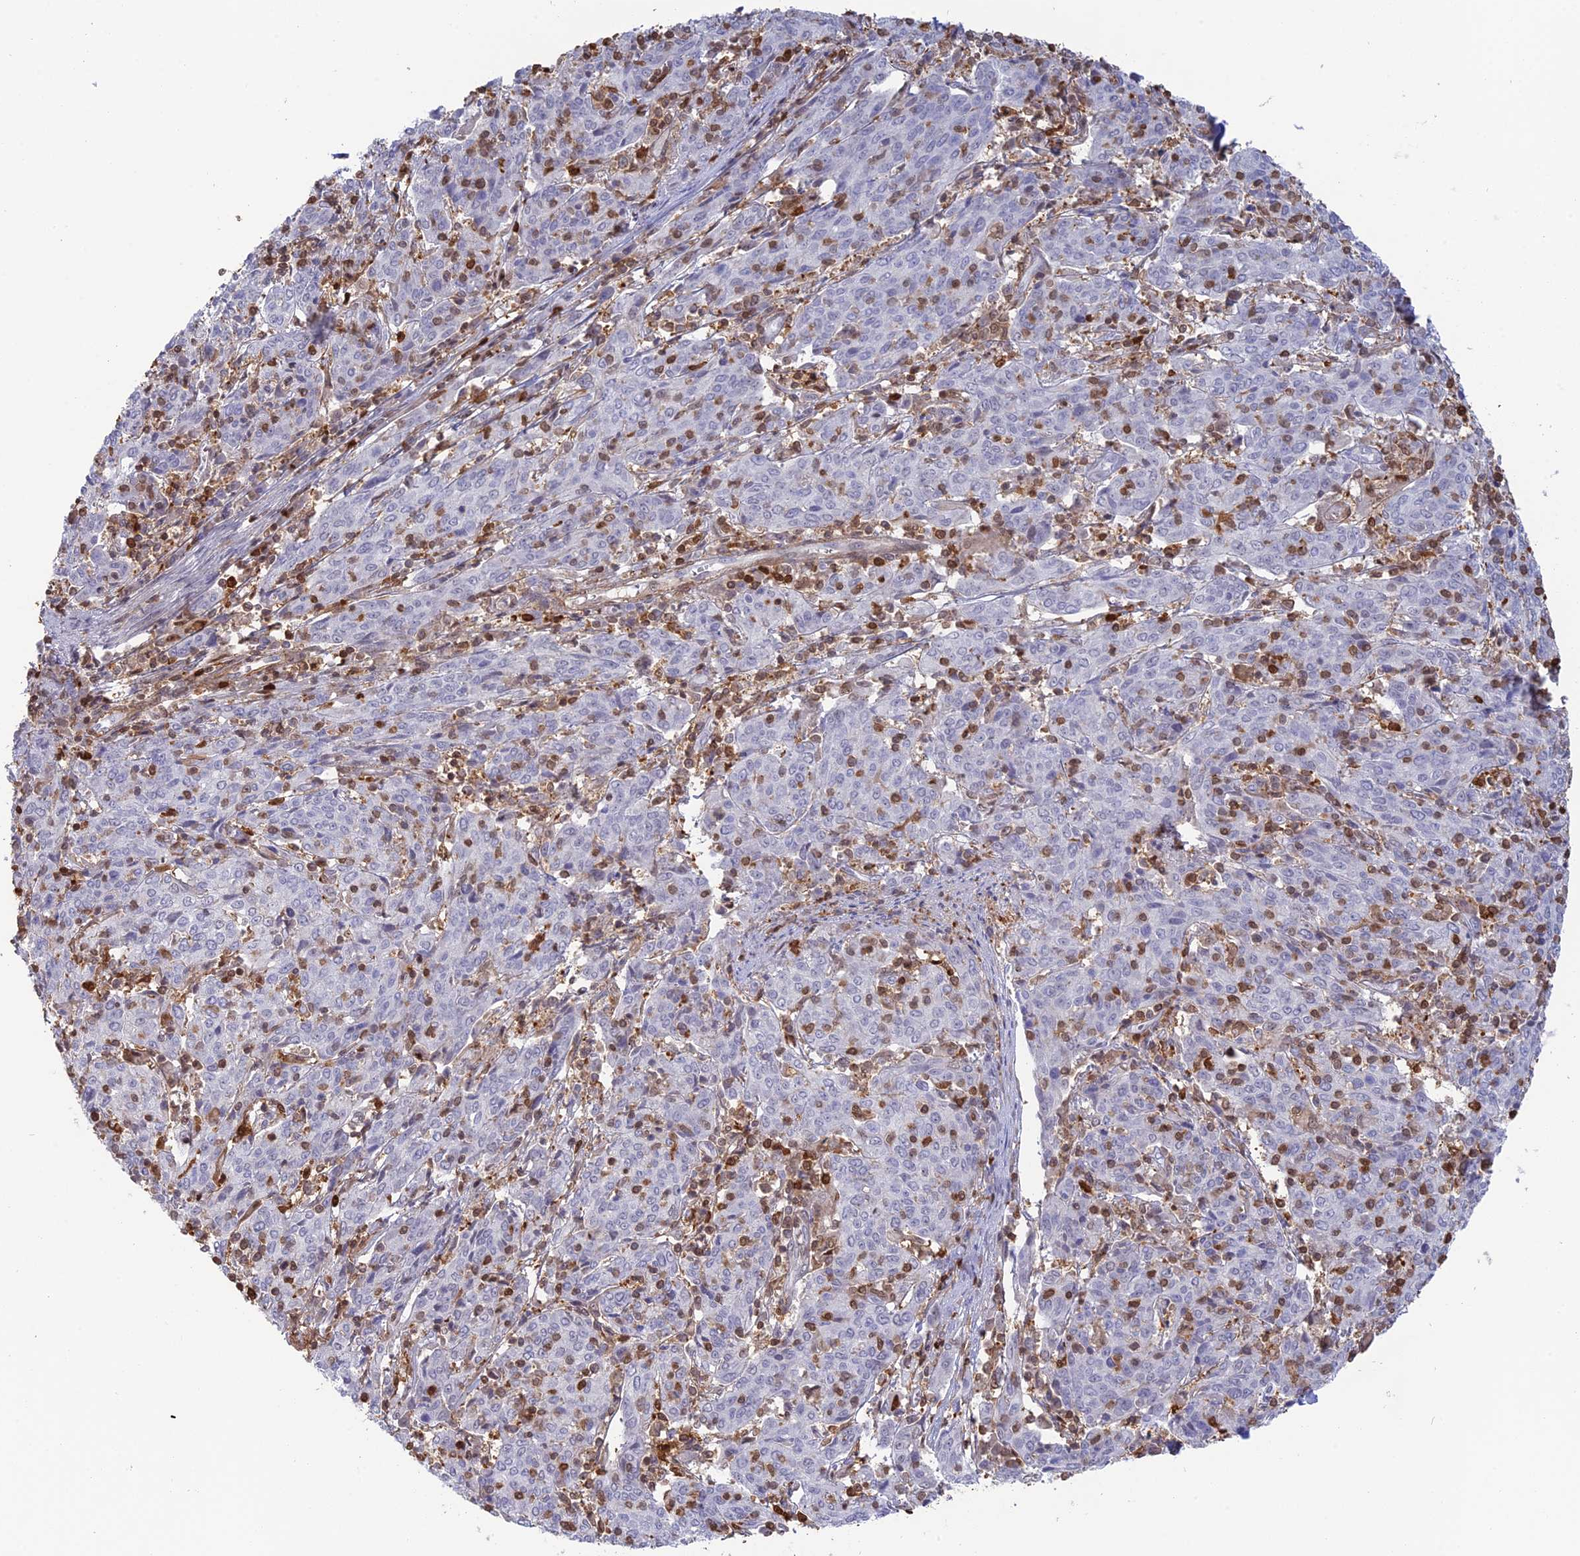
{"staining": {"intensity": "negative", "quantity": "none", "location": "none"}, "tissue": "cervical cancer", "cell_type": "Tumor cells", "image_type": "cancer", "snomed": [{"axis": "morphology", "description": "Squamous cell carcinoma, NOS"}, {"axis": "topography", "description": "Cervix"}], "caption": "Cervical squamous cell carcinoma stained for a protein using IHC shows no expression tumor cells.", "gene": "PGBD4", "patient": {"sex": "female", "age": 67}}